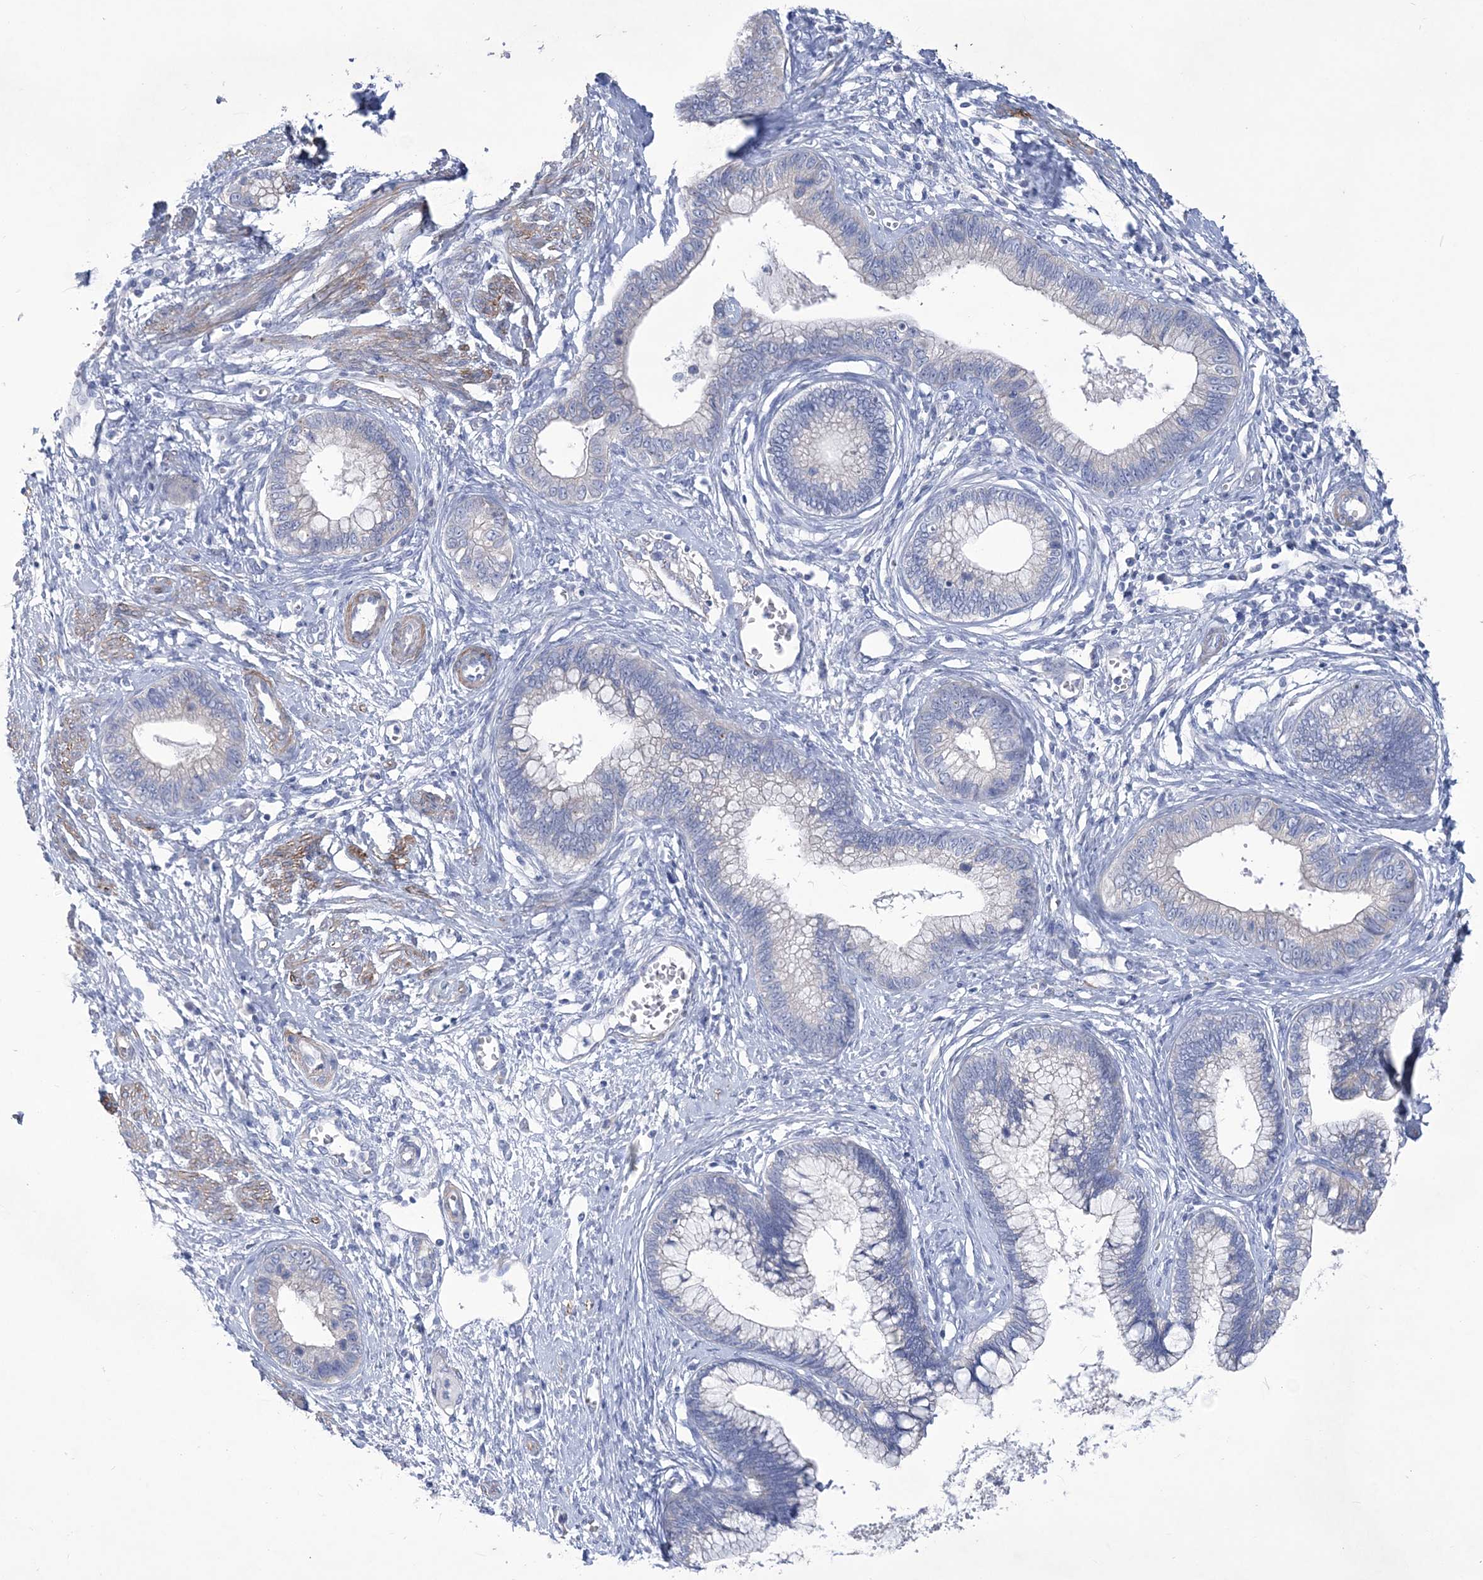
{"staining": {"intensity": "negative", "quantity": "none", "location": "none"}, "tissue": "cervical cancer", "cell_type": "Tumor cells", "image_type": "cancer", "snomed": [{"axis": "morphology", "description": "Adenocarcinoma, NOS"}, {"axis": "topography", "description": "Cervix"}], "caption": "High magnification brightfield microscopy of cervical cancer (adenocarcinoma) stained with DAB (brown) and counterstained with hematoxylin (blue): tumor cells show no significant staining. (DAB (3,3'-diaminobenzidine) IHC with hematoxylin counter stain).", "gene": "WDR74", "patient": {"sex": "female", "age": 44}}